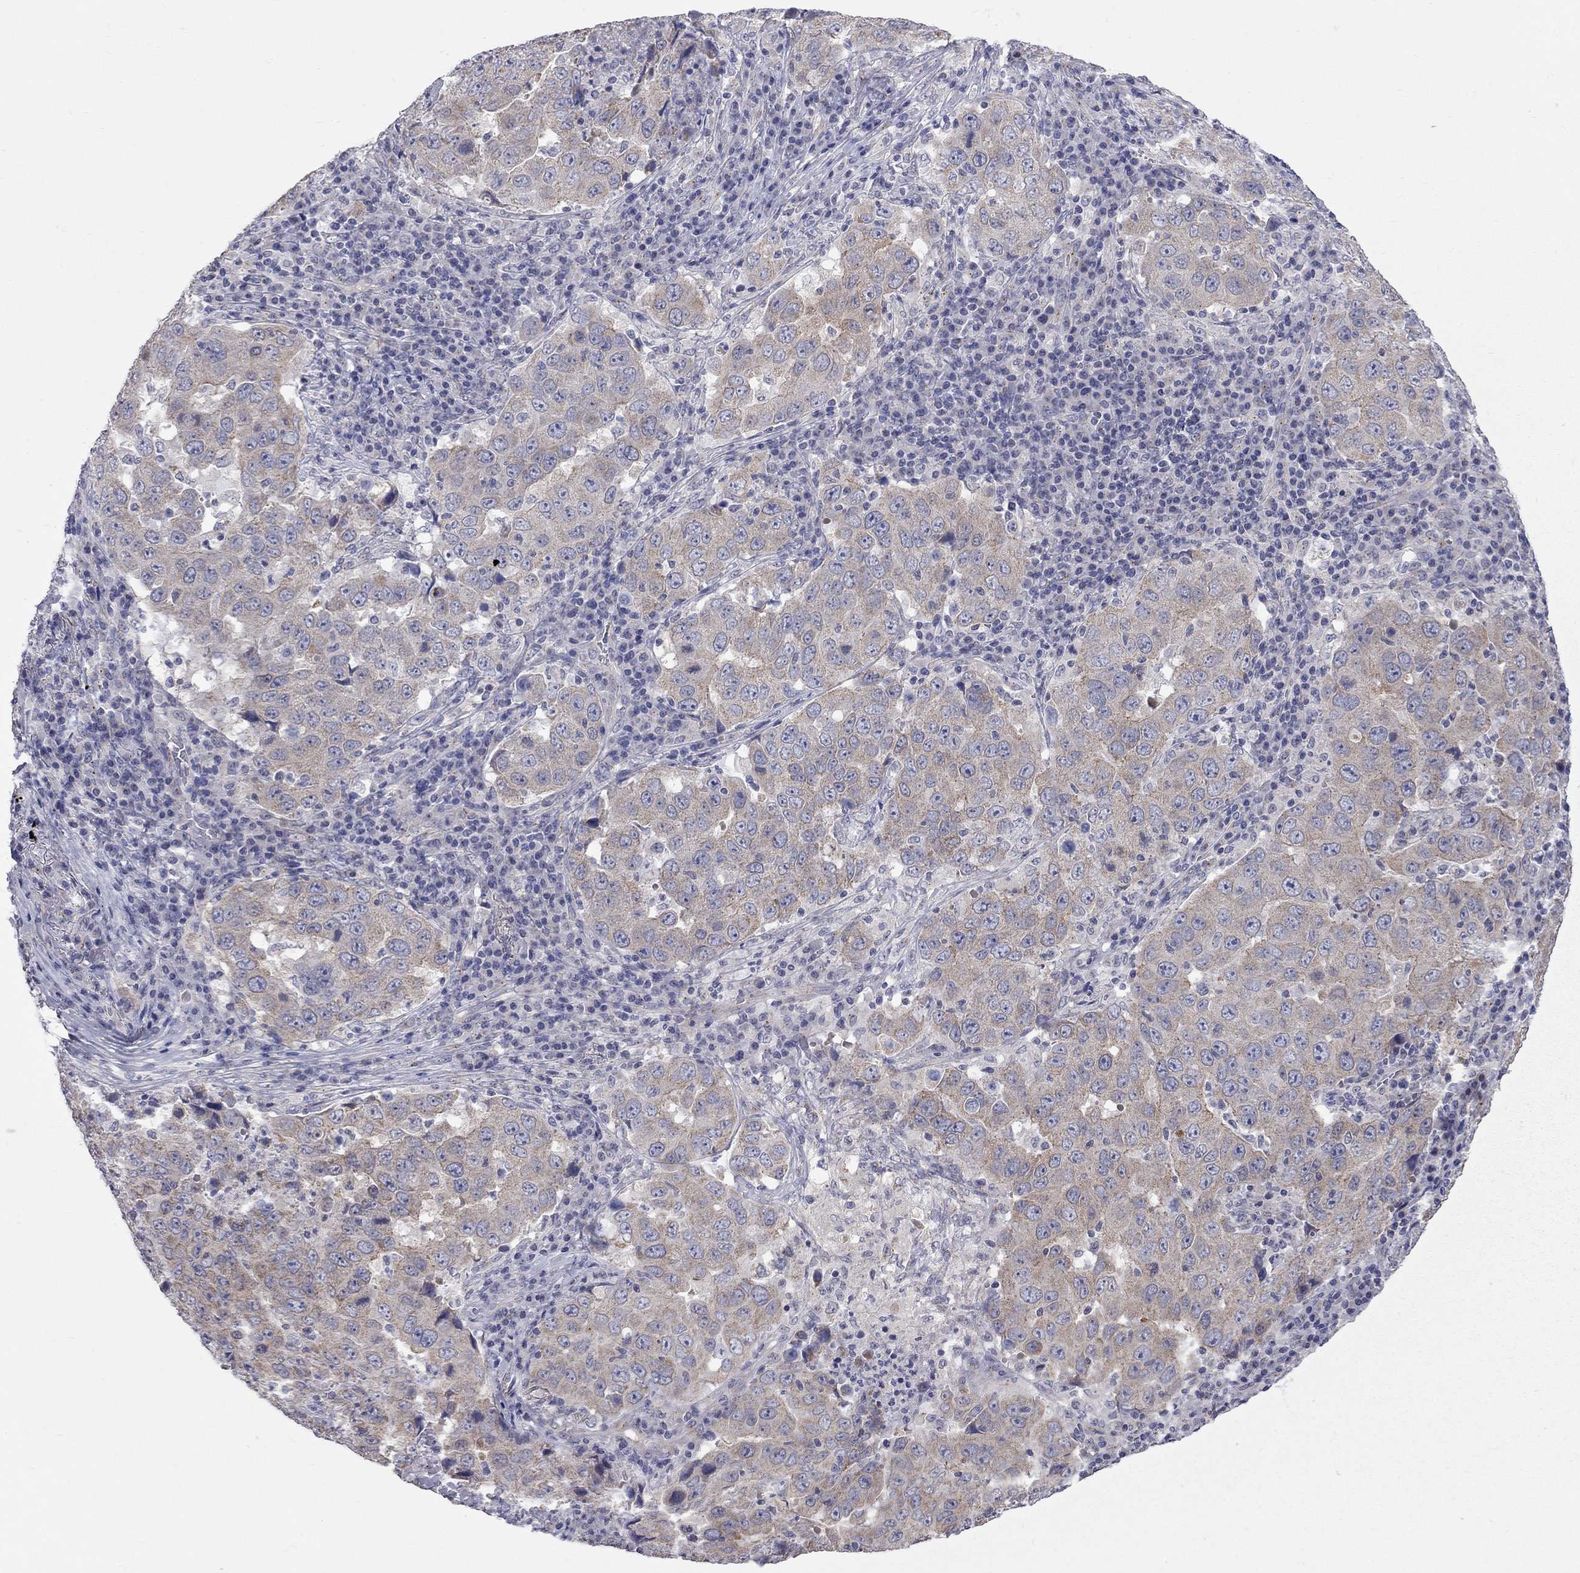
{"staining": {"intensity": "weak", "quantity": ">75%", "location": "cytoplasmic/membranous"}, "tissue": "lung cancer", "cell_type": "Tumor cells", "image_type": "cancer", "snomed": [{"axis": "morphology", "description": "Adenocarcinoma, NOS"}, {"axis": "topography", "description": "Lung"}], "caption": "Weak cytoplasmic/membranous expression for a protein is seen in approximately >75% of tumor cells of lung cancer (adenocarcinoma) using immunohistochemistry.", "gene": "OPRK1", "patient": {"sex": "male", "age": 73}}